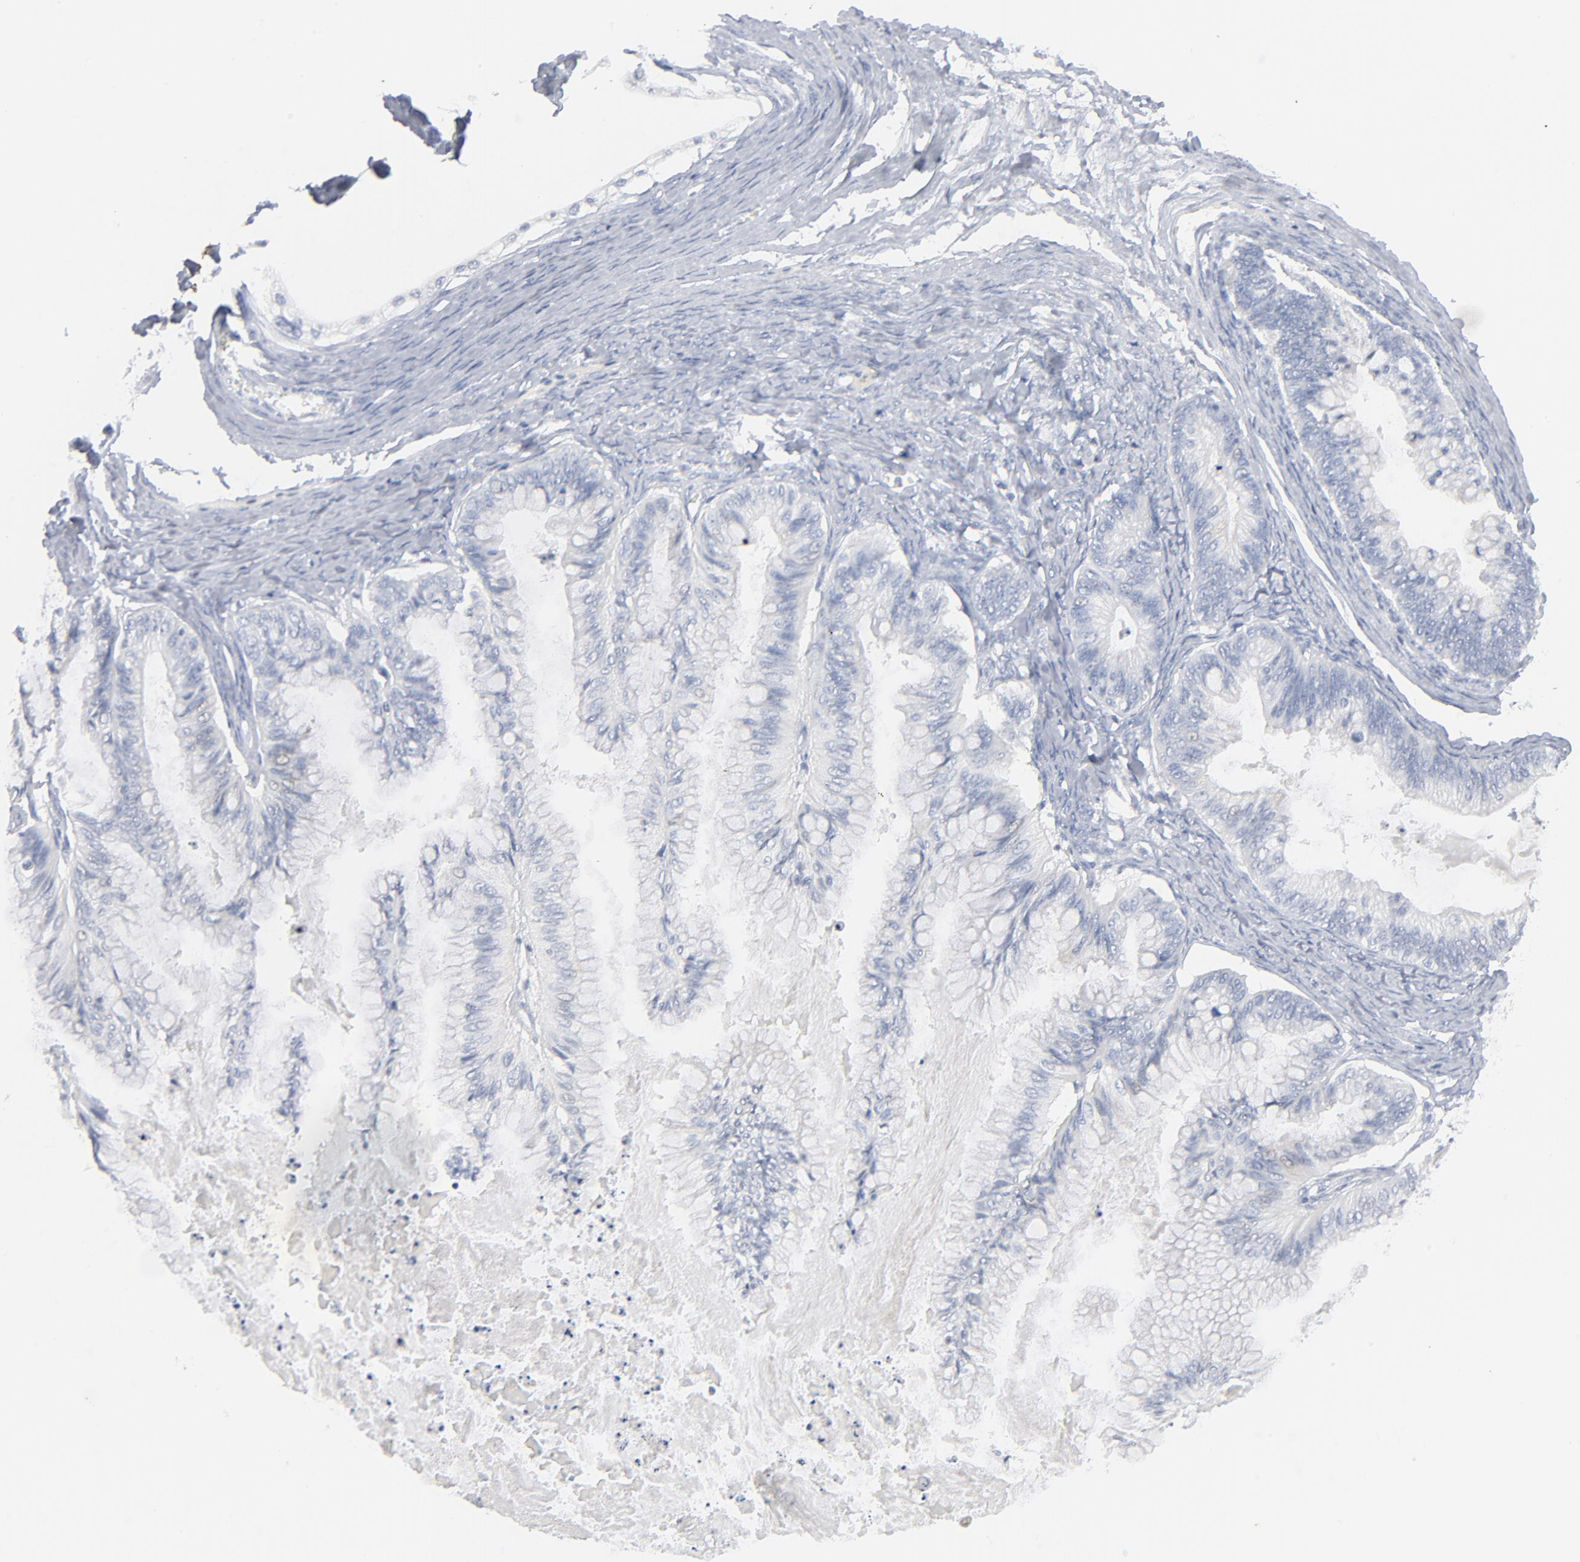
{"staining": {"intensity": "negative", "quantity": "none", "location": "none"}, "tissue": "ovarian cancer", "cell_type": "Tumor cells", "image_type": "cancer", "snomed": [{"axis": "morphology", "description": "Cystadenocarcinoma, mucinous, NOS"}, {"axis": "topography", "description": "Ovary"}], "caption": "Ovarian mucinous cystadenocarcinoma stained for a protein using immunohistochemistry (IHC) demonstrates no expression tumor cells.", "gene": "PTK2B", "patient": {"sex": "female", "age": 57}}